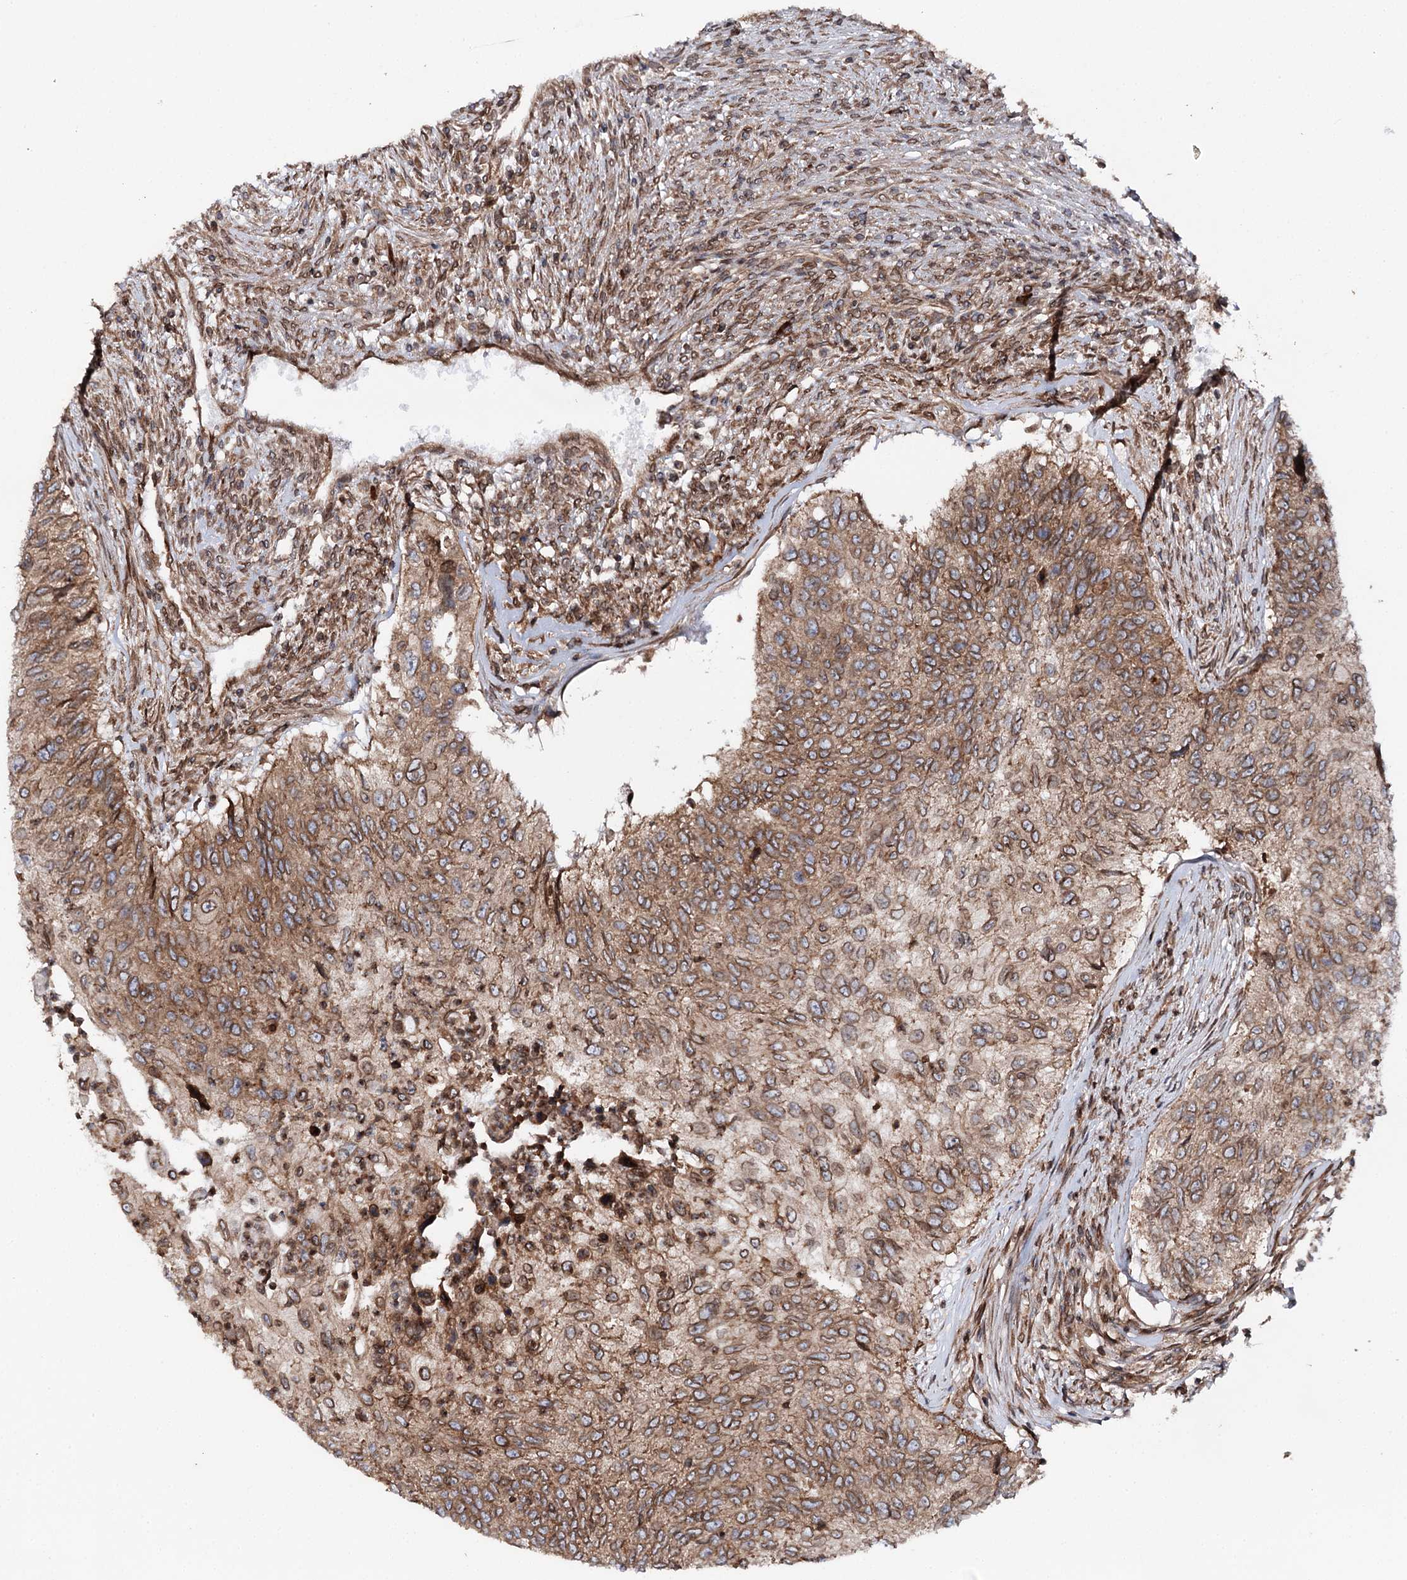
{"staining": {"intensity": "moderate", "quantity": ">75%", "location": "cytoplasmic/membranous,nuclear"}, "tissue": "urothelial cancer", "cell_type": "Tumor cells", "image_type": "cancer", "snomed": [{"axis": "morphology", "description": "Urothelial carcinoma, High grade"}, {"axis": "topography", "description": "Urinary bladder"}], "caption": "Immunohistochemistry (IHC) micrograph of neoplastic tissue: human urothelial cancer stained using immunohistochemistry (IHC) reveals medium levels of moderate protein expression localized specifically in the cytoplasmic/membranous and nuclear of tumor cells, appearing as a cytoplasmic/membranous and nuclear brown color.", "gene": "FGFR1OP2", "patient": {"sex": "female", "age": 60}}